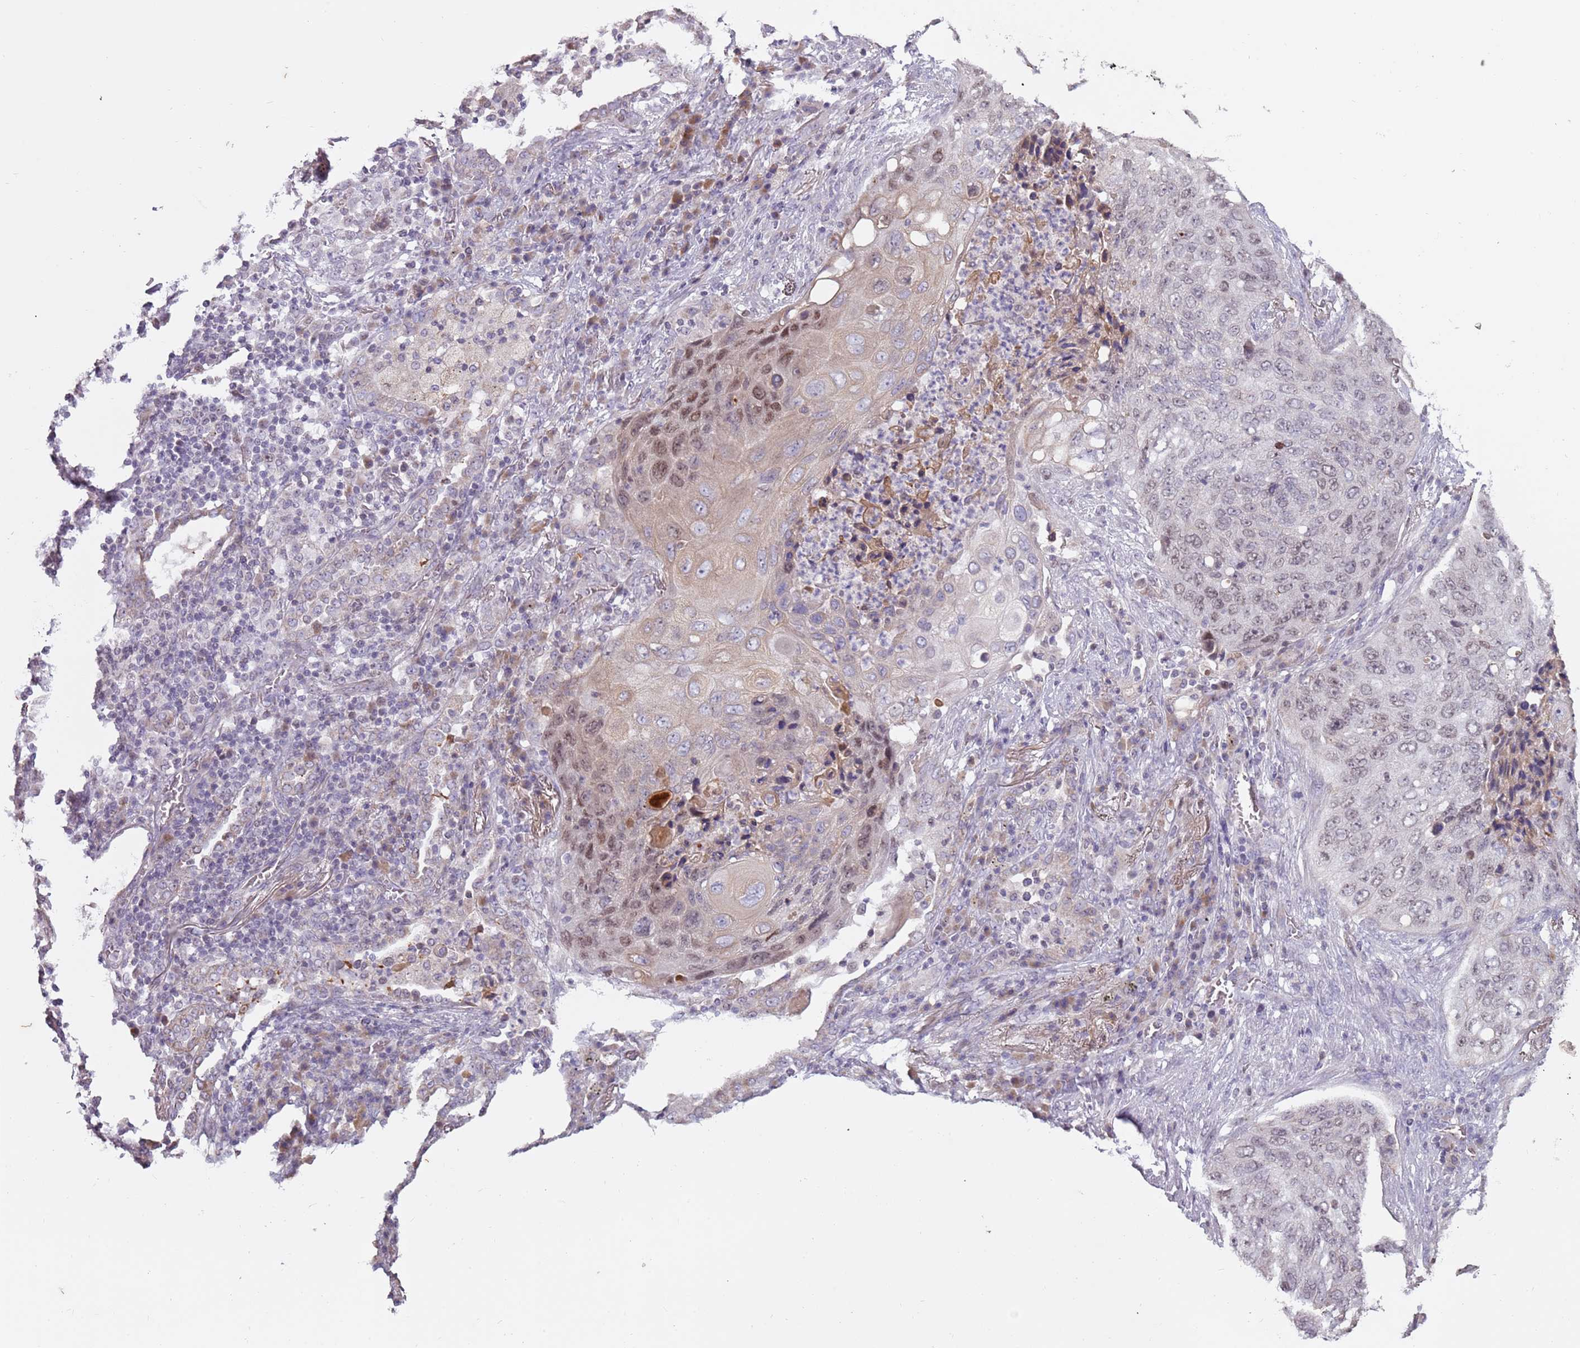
{"staining": {"intensity": "moderate", "quantity": "<25%", "location": "nuclear"}, "tissue": "lung cancer", "cell_type": "Tumor cells", "image_type": "cancer", "snomed": [{"axis": "morphology", "description": "Squamous cell carcinoma, NOS"}, {"axis": "topography", "description": "Lung"}], "caption": "Immunohistochemistry of lung squamous cell carcinoma displays low levels of moderate nuclear expression in approximately <25% of tumor cells.", "gene": "SYS1", "patient": {"sex": "female", "age": 63}}